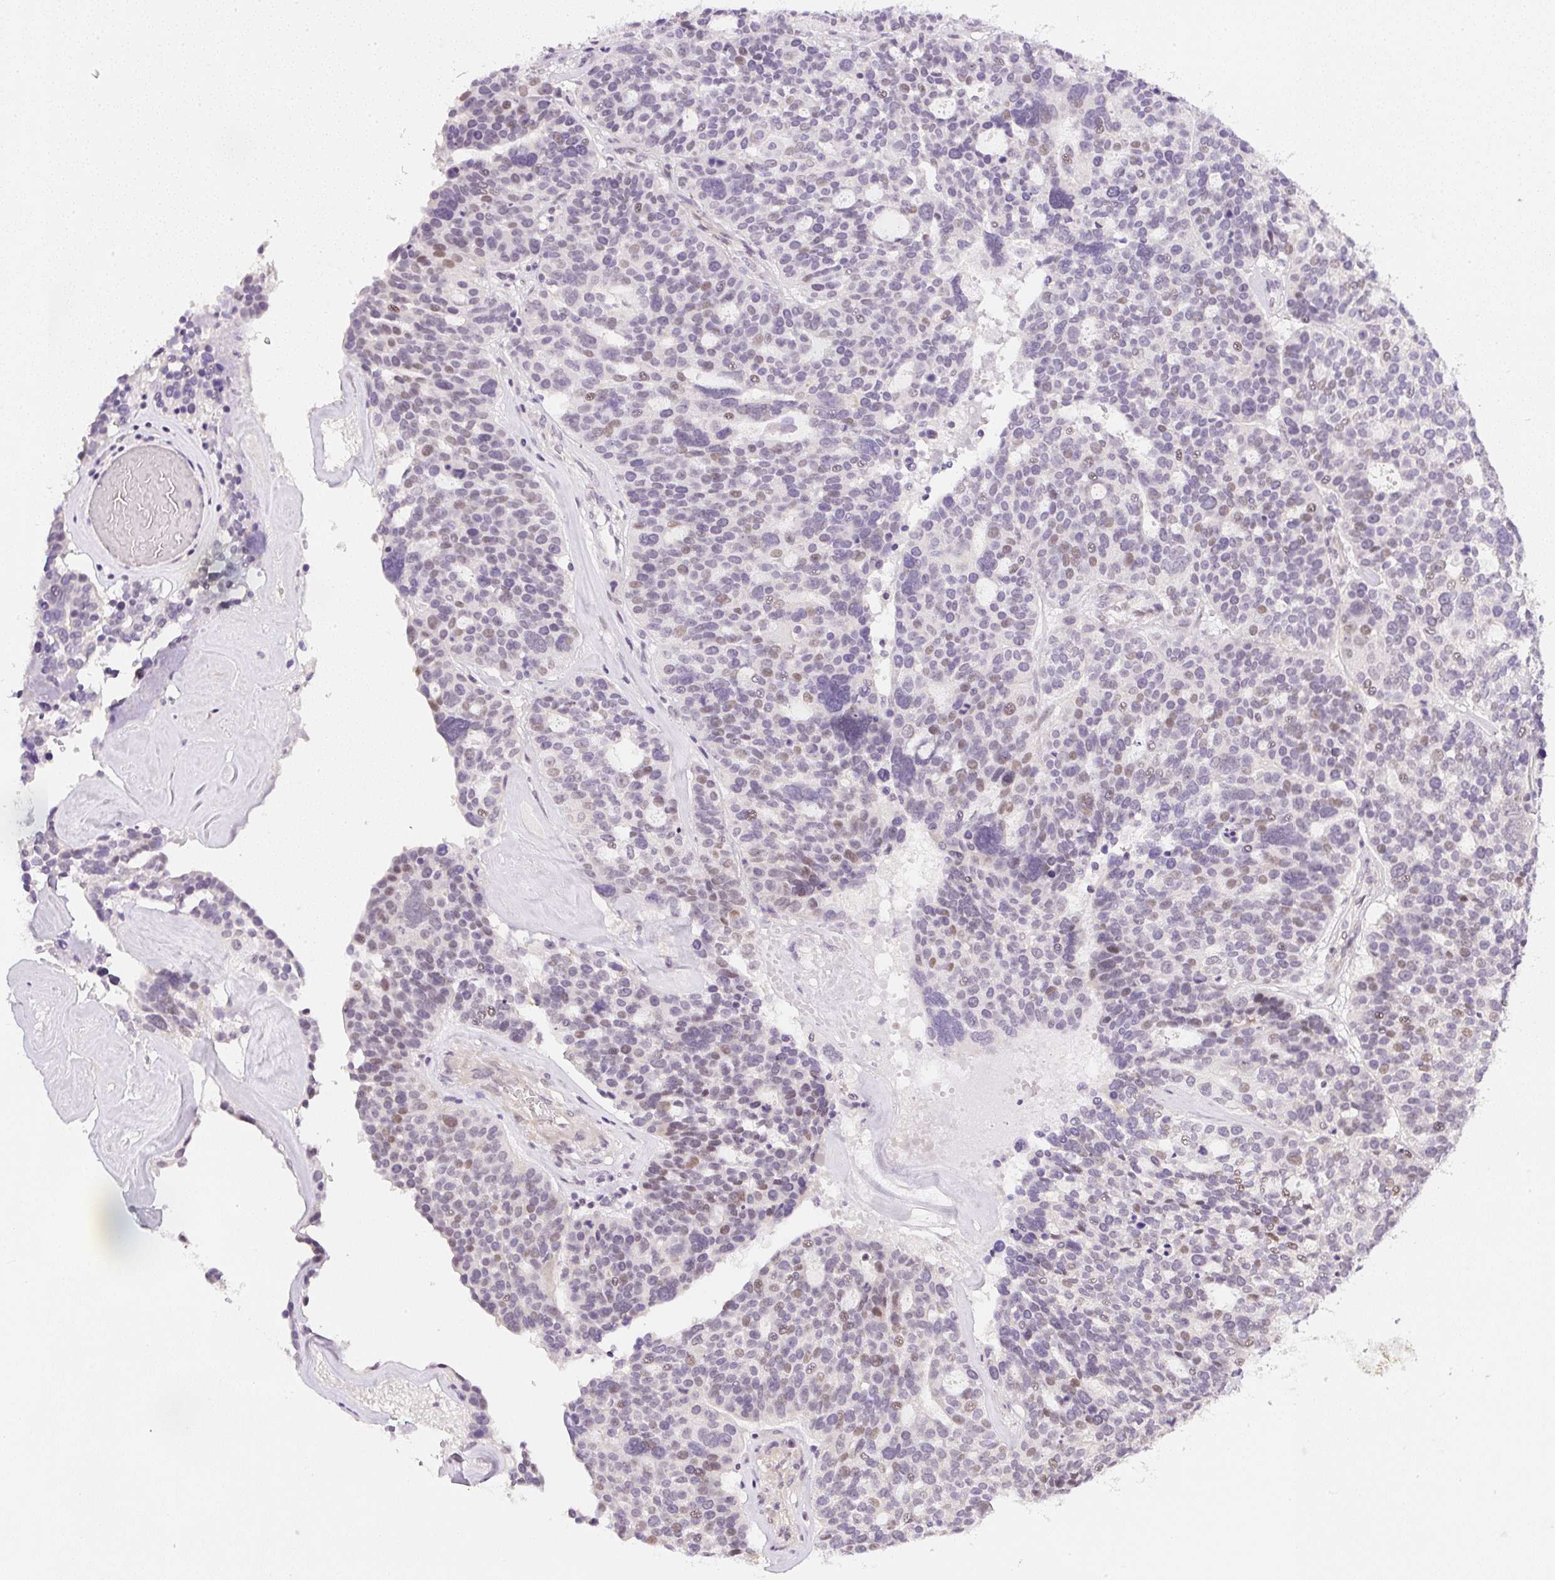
{"staining": {"intensity": "moderate", "quantity": "<25%", "location": "nuclear"}, "tissue": "ovarian cancer", "cell_type": "Tumor cells", "image_type": "cancer", "snomed": [{"axis": "morphology", "description": "Cystadenocarcinoma, serous, NOS"}, {"axis": "topography", "description": "Ovary"}], "caption": "Ovarian cancer stained with DAB (3,3'-diaminobenzidine) immunohistochemistry shows low levels of moderate nuclear expression in about <25% of tumor cells. (IHC, brightfield microscopy, high magnification).", "gene": "DPPA4", "patient": {"sex": "female", "age": 59}}